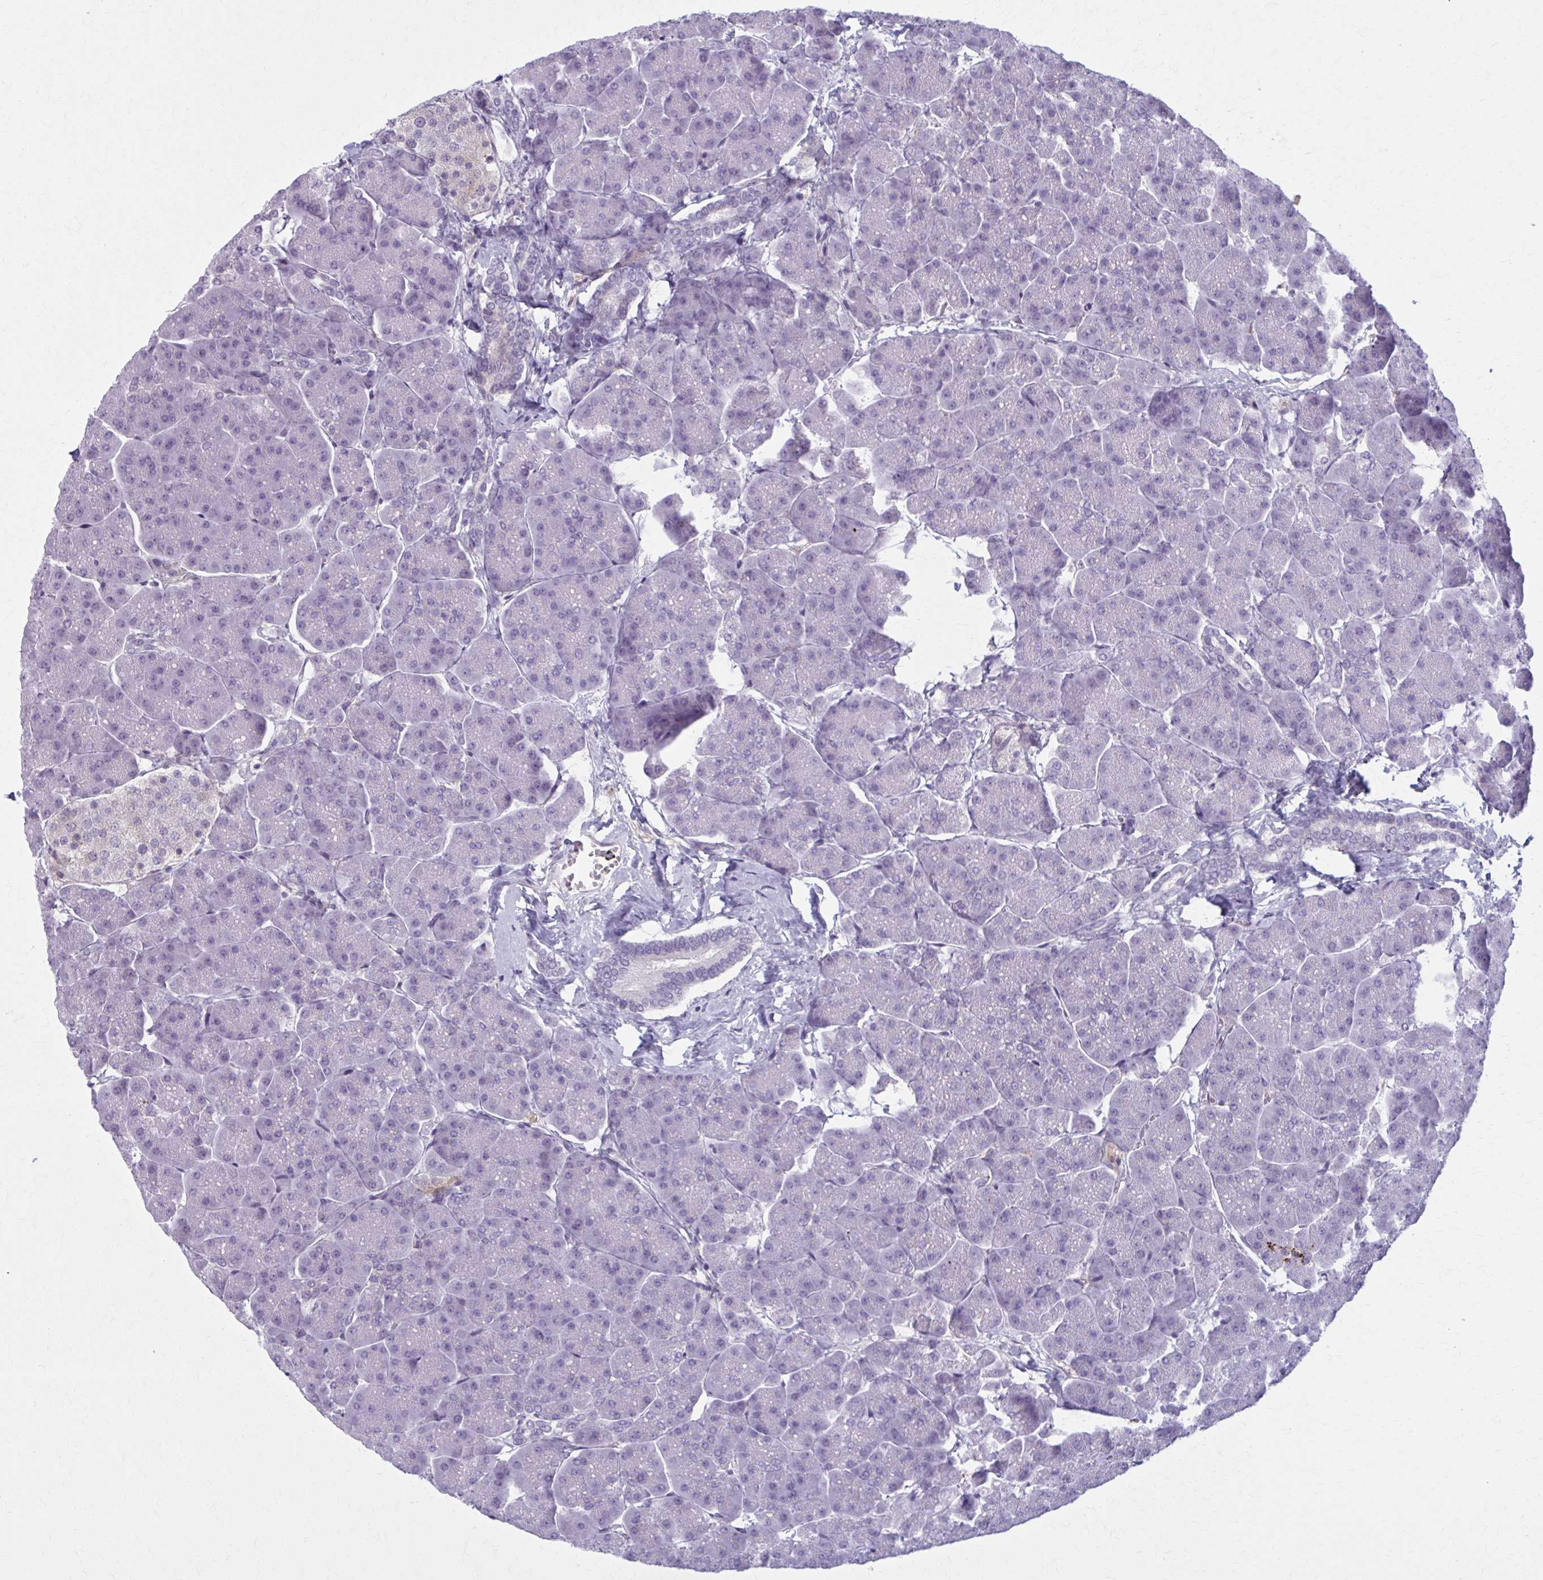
{"staining": {"intensity": "negative", "quantity": "none", "location": "none"}, "tissue": "pancreas", "cell_type": "Exocrine glandular cells", "image_type": "normal", "snomed": [{"axis": "morphology", "description": "Normal tissue, NOS"}, {"axis": "topography", "description": "Pancreas"}, {"axis": "topography", "description": "Peripheral nerve tissue"}], "caption": "A photomicrograph of pancreas stained for a protein shows no brown staining in exocrine glandular cells. (Brightfield microscopy of DAB (3,3'-diaminobenzidine) immunohistochemistry (IHC) at high magnification).", "gene": "NUMBL", "patient": {"sex": "male", "age": 54}}